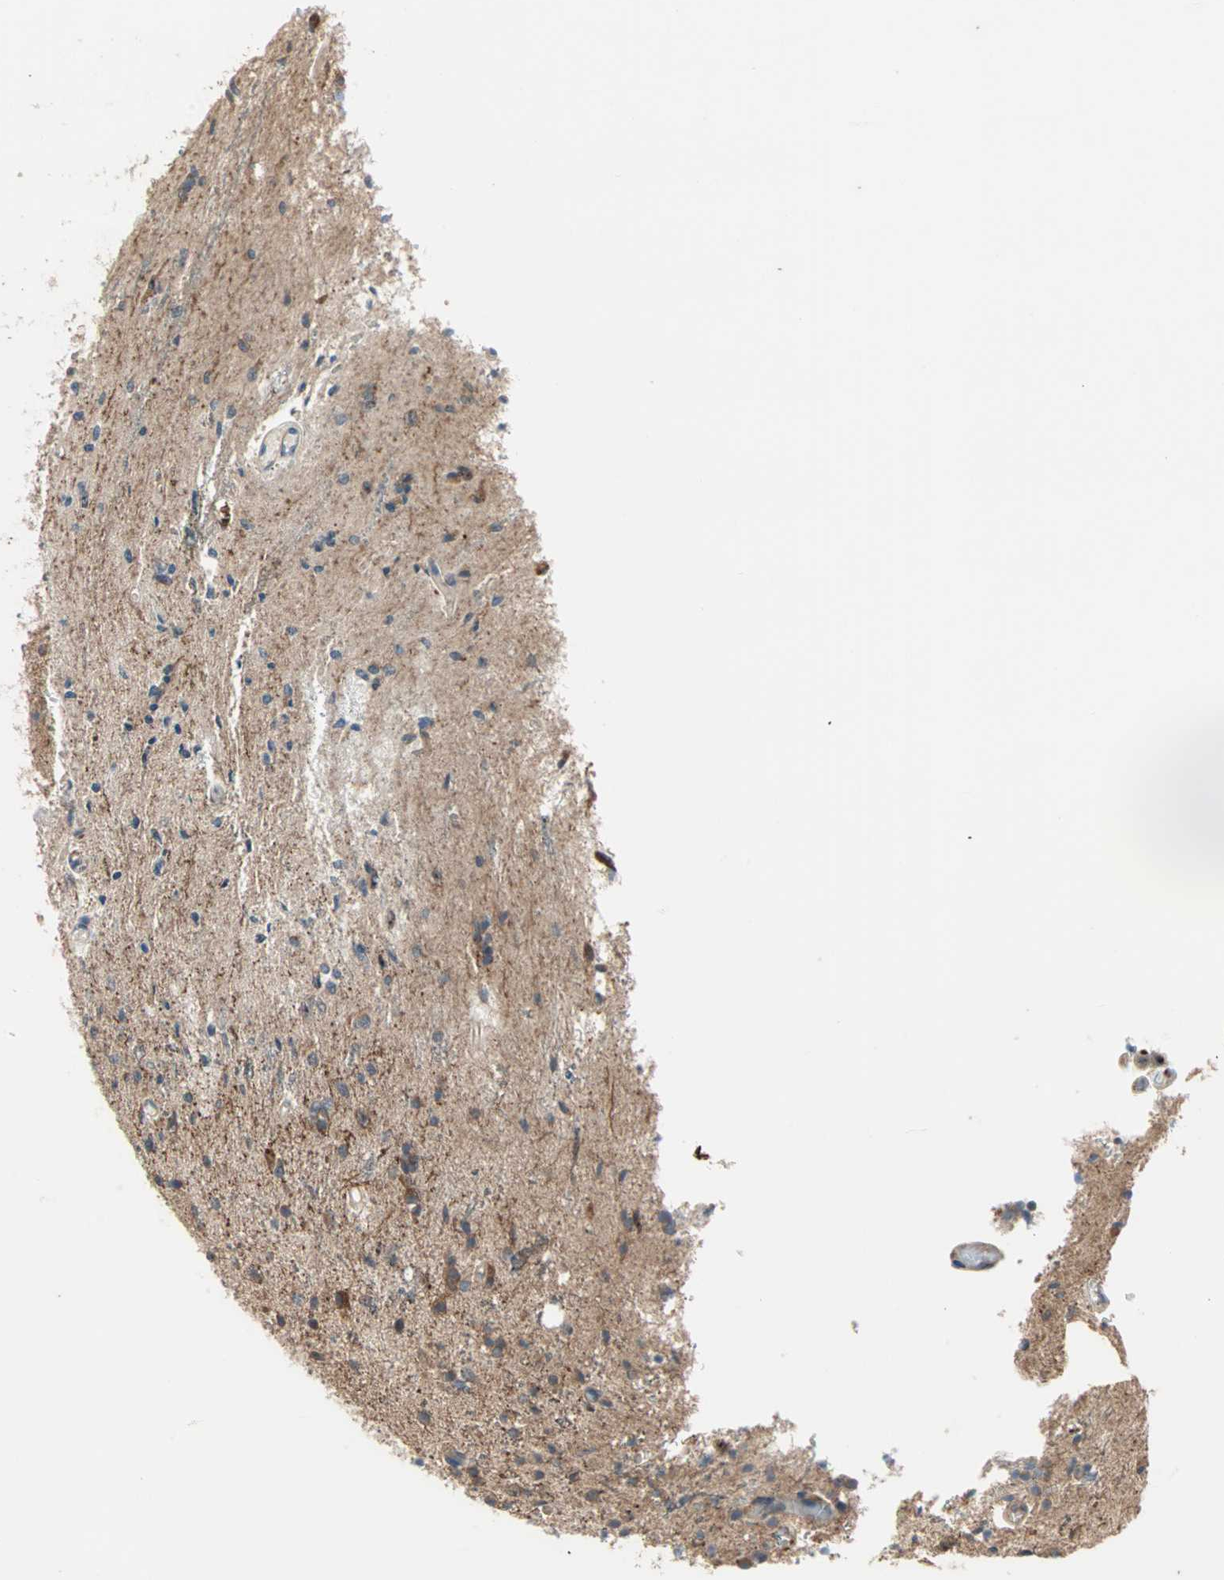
{"staining": {"intensity": "weak", "quantity": "<25%", "location": "cytoplasmic/membranous"}, "tissue": "glioma", "cell_type": "Tumor cells", "image_type": "cancer", "snomed": [{"axis": "morphology", "description": "Glioma, malignant, High grade"}, {"axis": "topography", "description": "Brain"}], "caption": "Tumor cells are negative for protein expression in human glioma. (Stains: DAB immunohistochemistry with hematoxylin counter stain, Microscopy: brightfield microscopy at high magnification).", "gene": "PDE8A", "patient": {"sex": "male", "age": 47}}